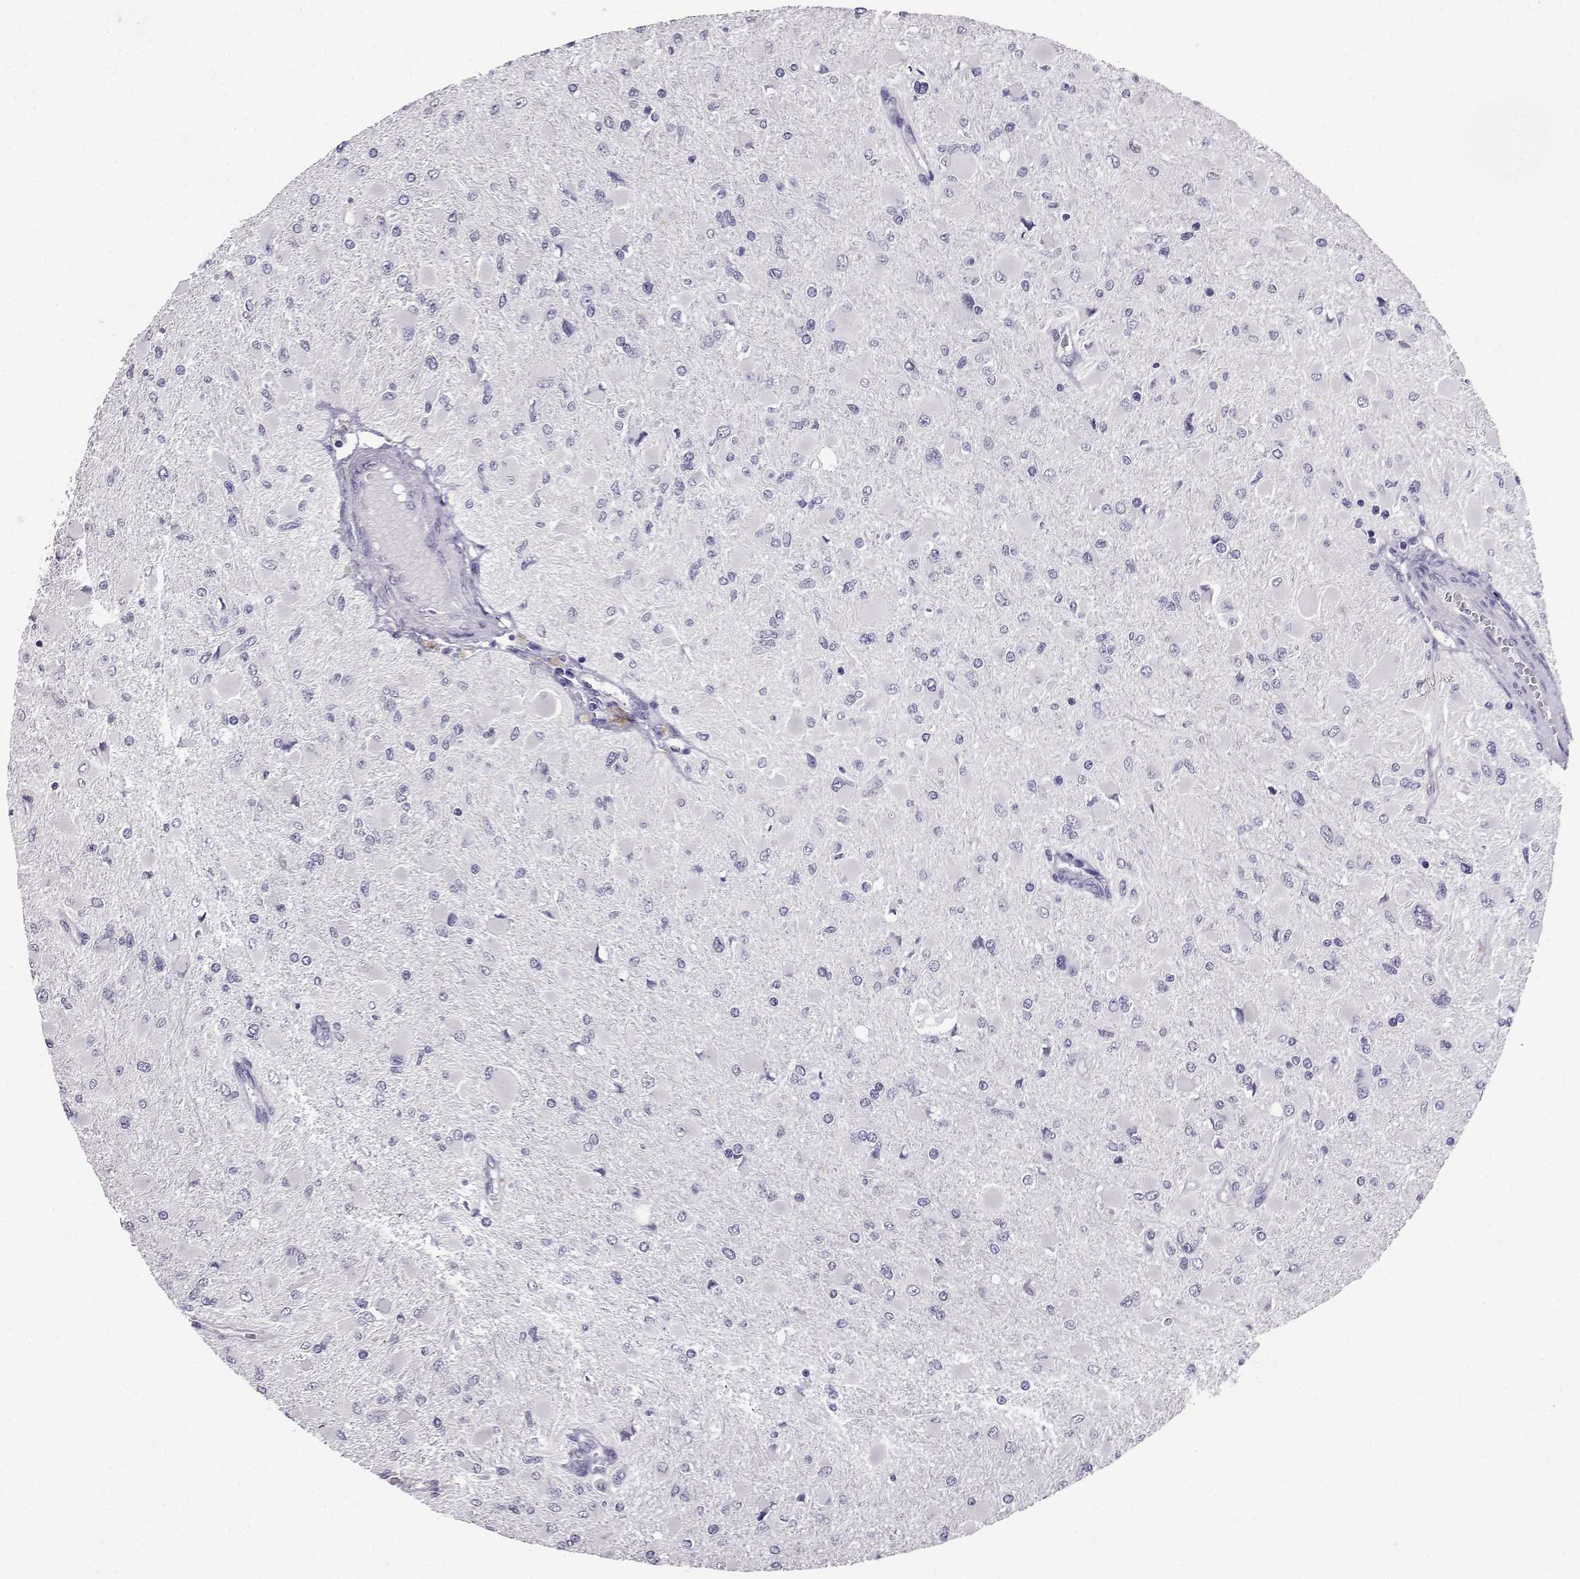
{"staining": {"intensity": "negative", "quantity": "none", "location": "none"}, "tissue": "glioma", "cell_type": "Tumor cells", "image_type": "cancer", "snomed": [{"axis": "morphology", "description": "Glioma, malignant, High grade"}, {"axis": "topography", "description": "Cerebral cortex"}], "caption": "Glioma was stained to show a protein in brown. There is no significant expression in tumor cells.", "gene": "SPAG11B", "patient": {"sex": "female", "age": 36}}